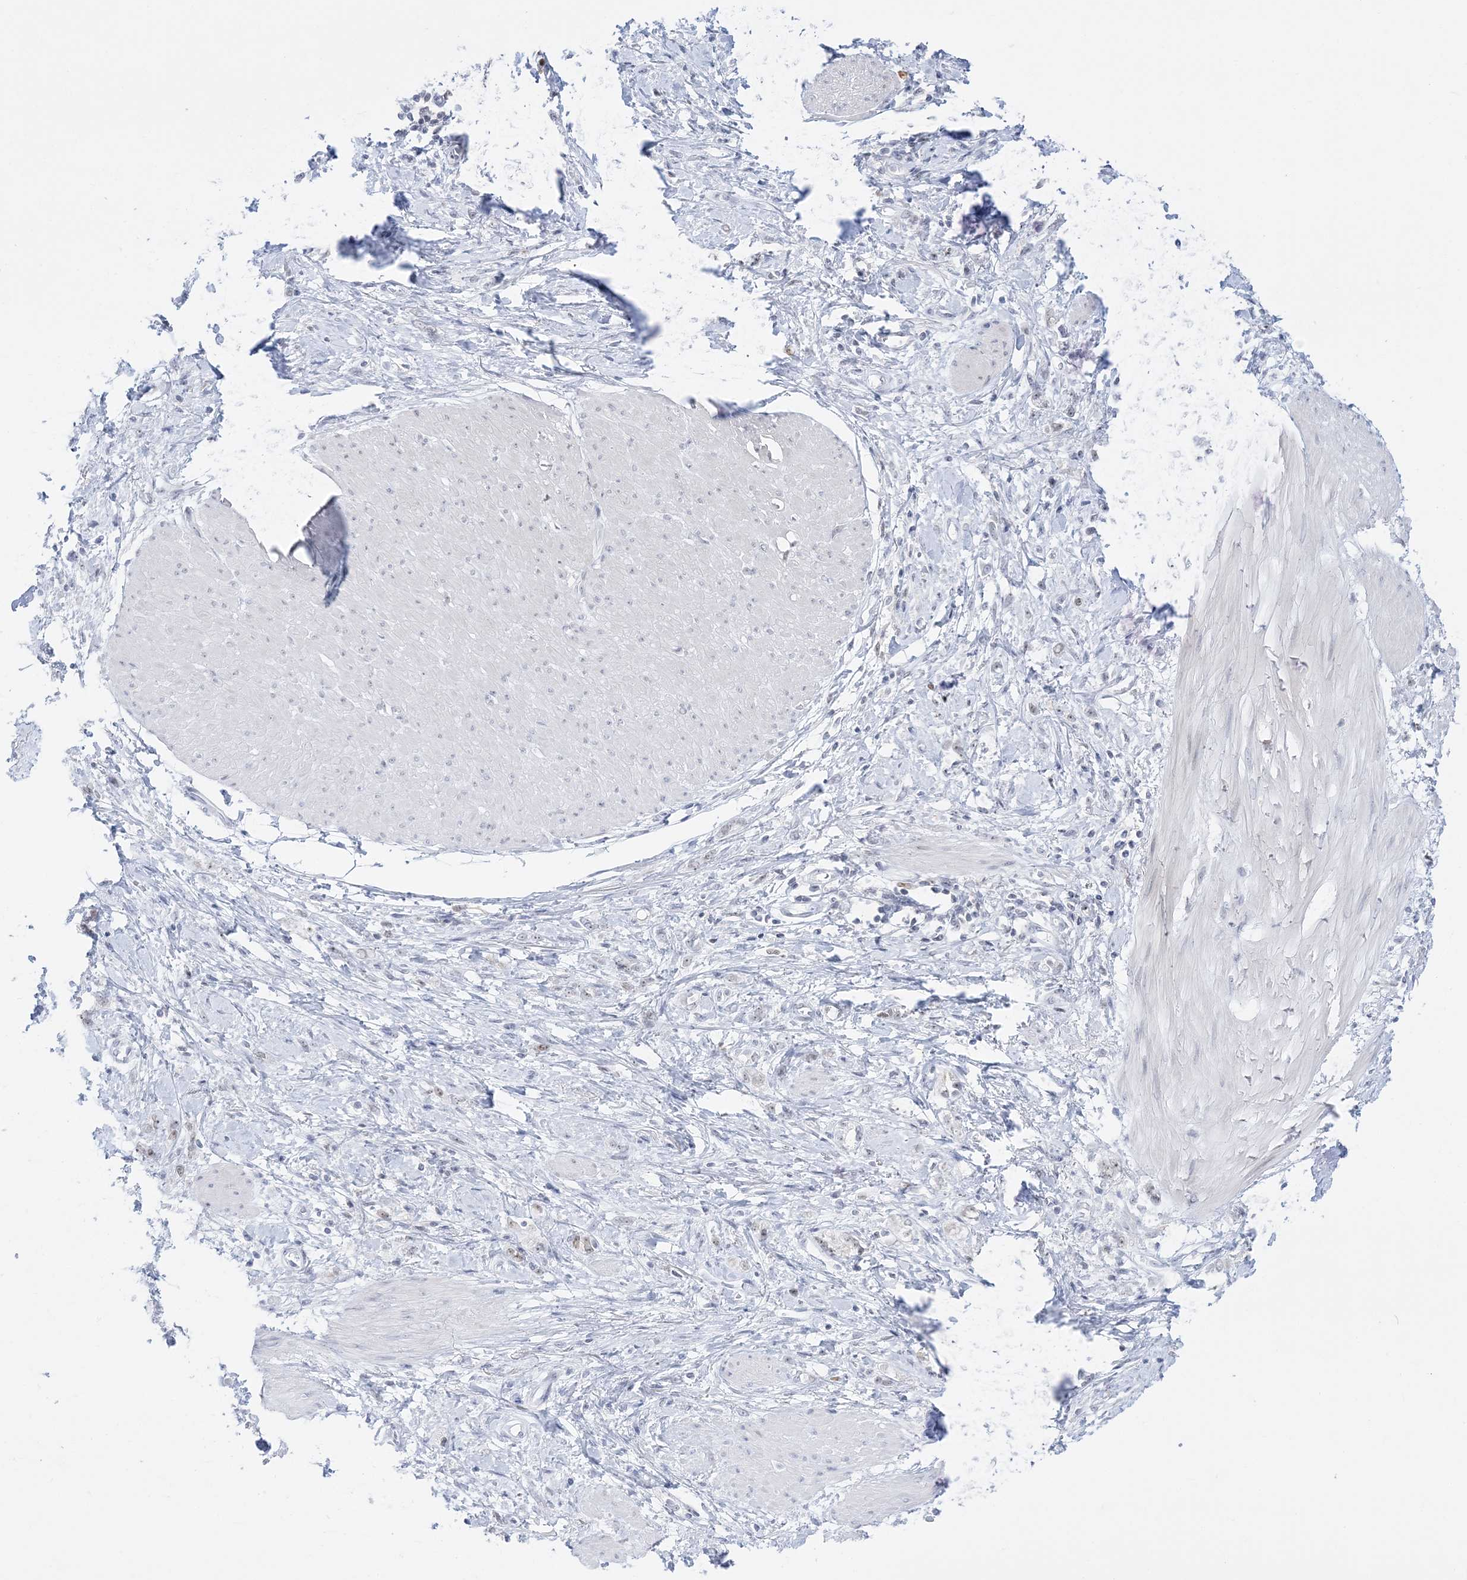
{"staining": {"intensity": "negative", "quantity": "none", "location": "none"}, "tissue": "stomach cancer", "cell_type": "Tumor cells", "image_type": "cancer", "snomed": [{"axis": "morphology", "description": "Adenocarcinoma, NOS"}, {"axis": "topography", "description": "Stomach"}], "caption": "Immunohistochemical staining of stomach adenocarcinoma displays no significant positivity in tumor cells. The staining was performed using DAB to visualize the protein expression in brown, while the nuclei were stained in blue with hematoxylin (Magnification: 20x).", "gene": "DDX21", "patient": {"sex": "female", "age": 76}}